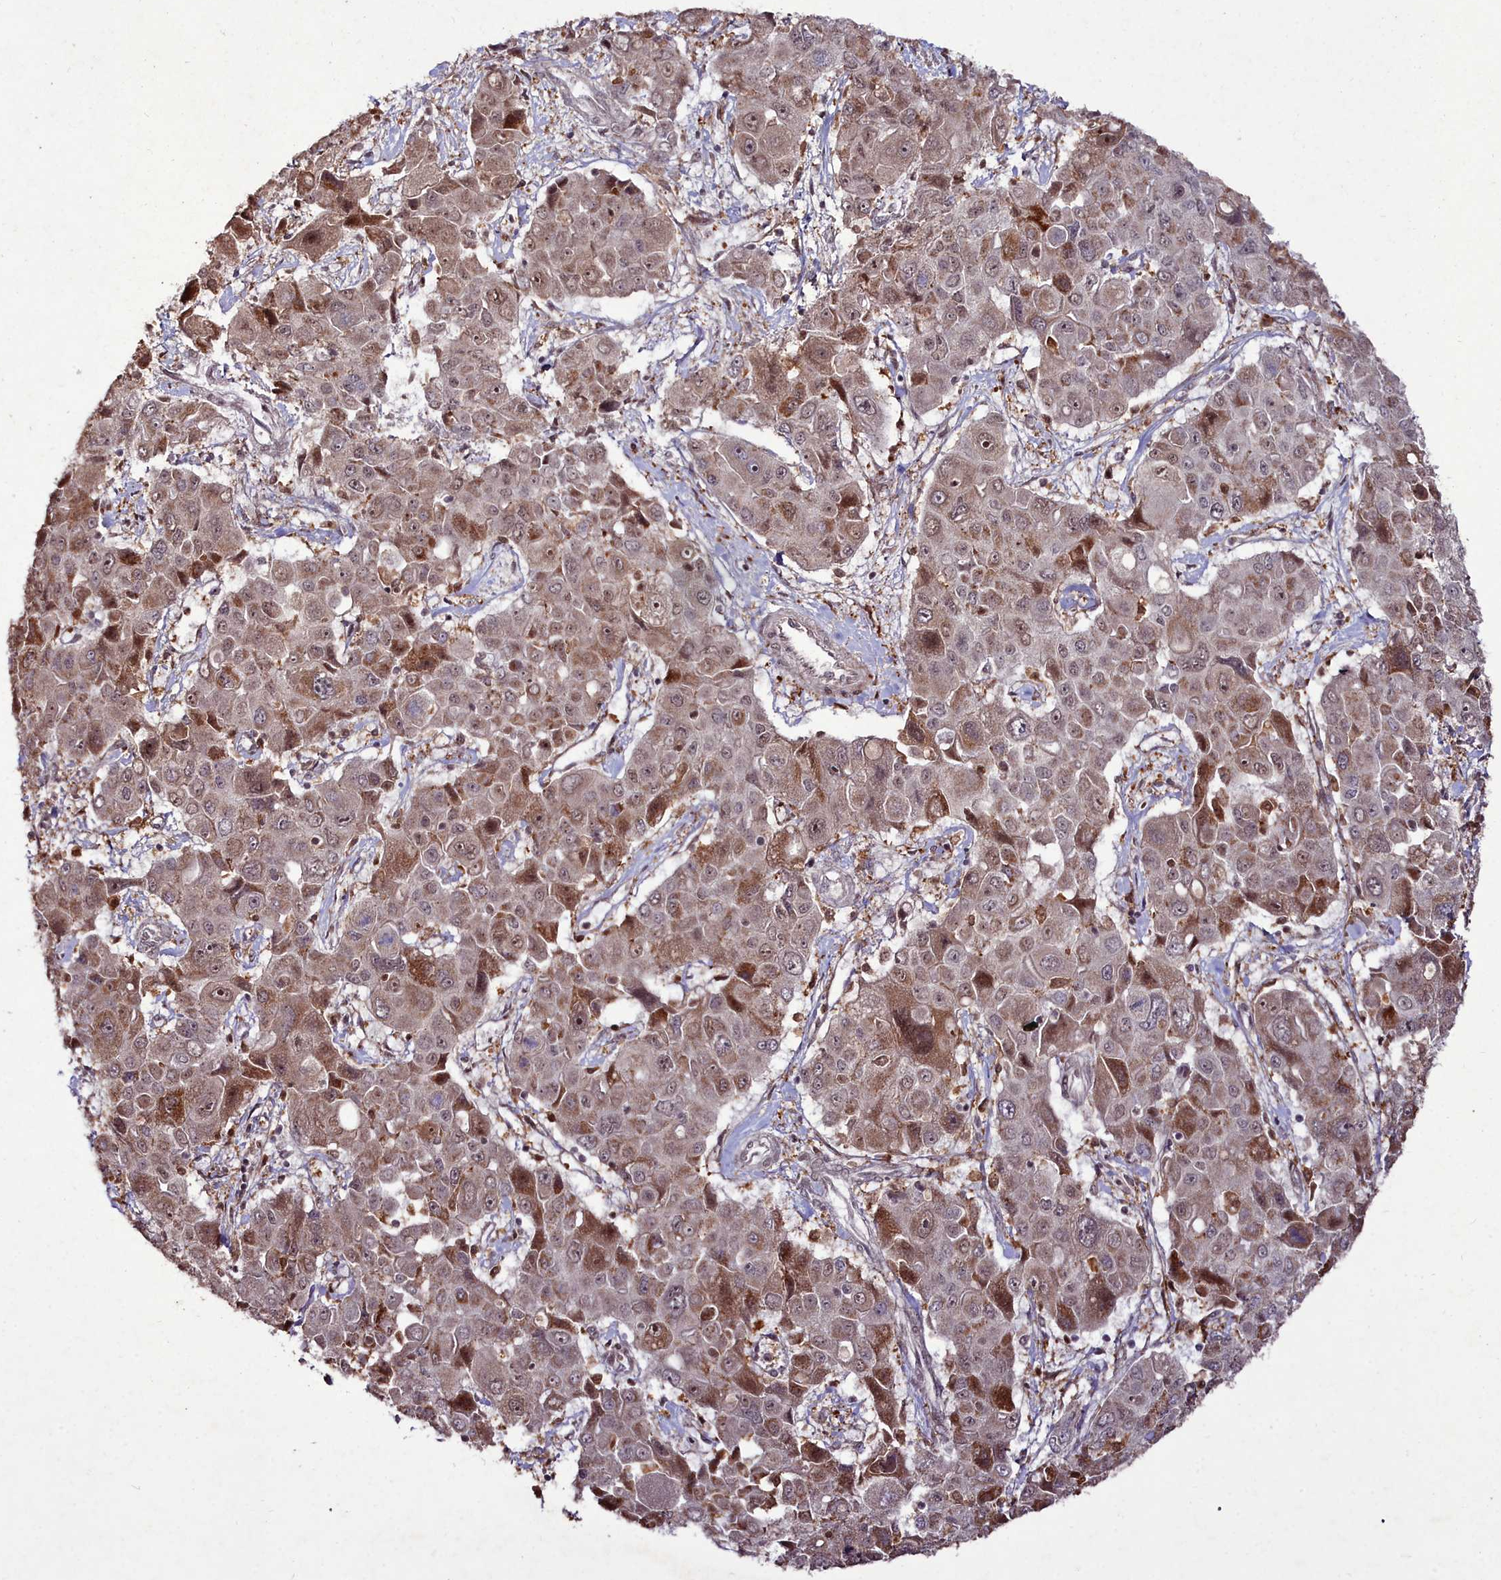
{"staining": {"intensity": "moderate", "quantity": ">75%", "location": "cytoplasmic/membranous,nuclear"}, "tissue": "liver cancer", "cell_type": "Tumor cells", "image_type": "cancer", "snomed": [{"axis": "morphology", "description": "Cholangiocarcinoma"}, {"axis": "topography", "description": "Liver"}], "caption": "Liver cancer (cholangiocarcinoma) stained for a protein (brown) reveals moderate cytoplasmic/membranous and nuclear positive staining in about >75% of tumor cells.", "gene": "CXXC1", "patient": {"sex": "male", "age": 67}}